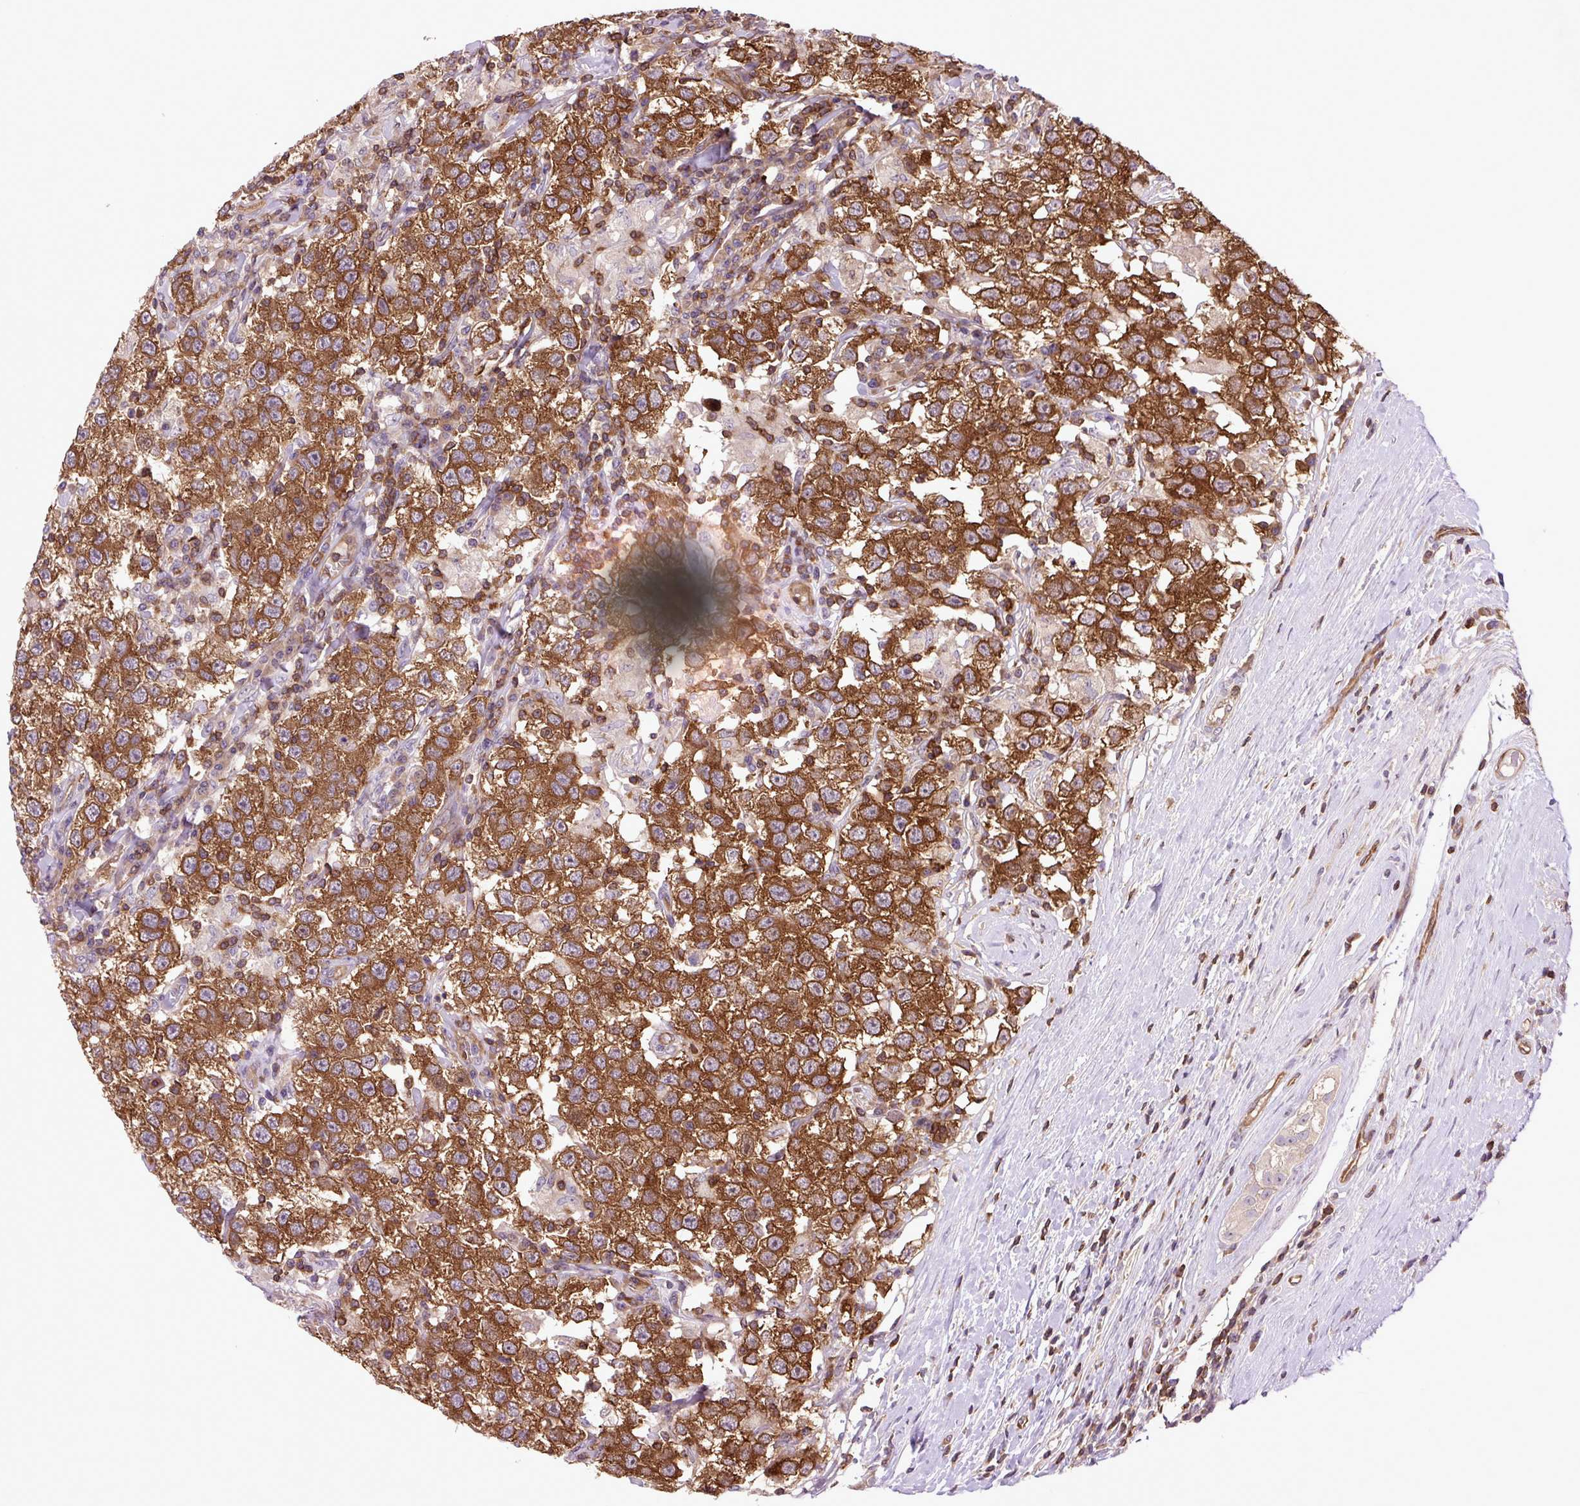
{"staining": {"intensity": "strong", "quantity": ">75%", "location": "cytoplasmic/membranous"}, "tissue": "testis cancer", "cell_type": "Tumor cells", "image_type": "cancer", "snomed": [{"axis": "morphology", "description": "Seminoma, NOS"}, {"axis": "topography", "description": "Testis"}], "caption": "DAB (3,3'-diaminobenzidine) immunohistochemical staining of testis cancer (seminoma) demonstrates strong cytoplasmic/membranous protein expression in about >75% of tumor cells.", "gene": "PLCG1", "patient": {"sex": "male", "age": 41}}